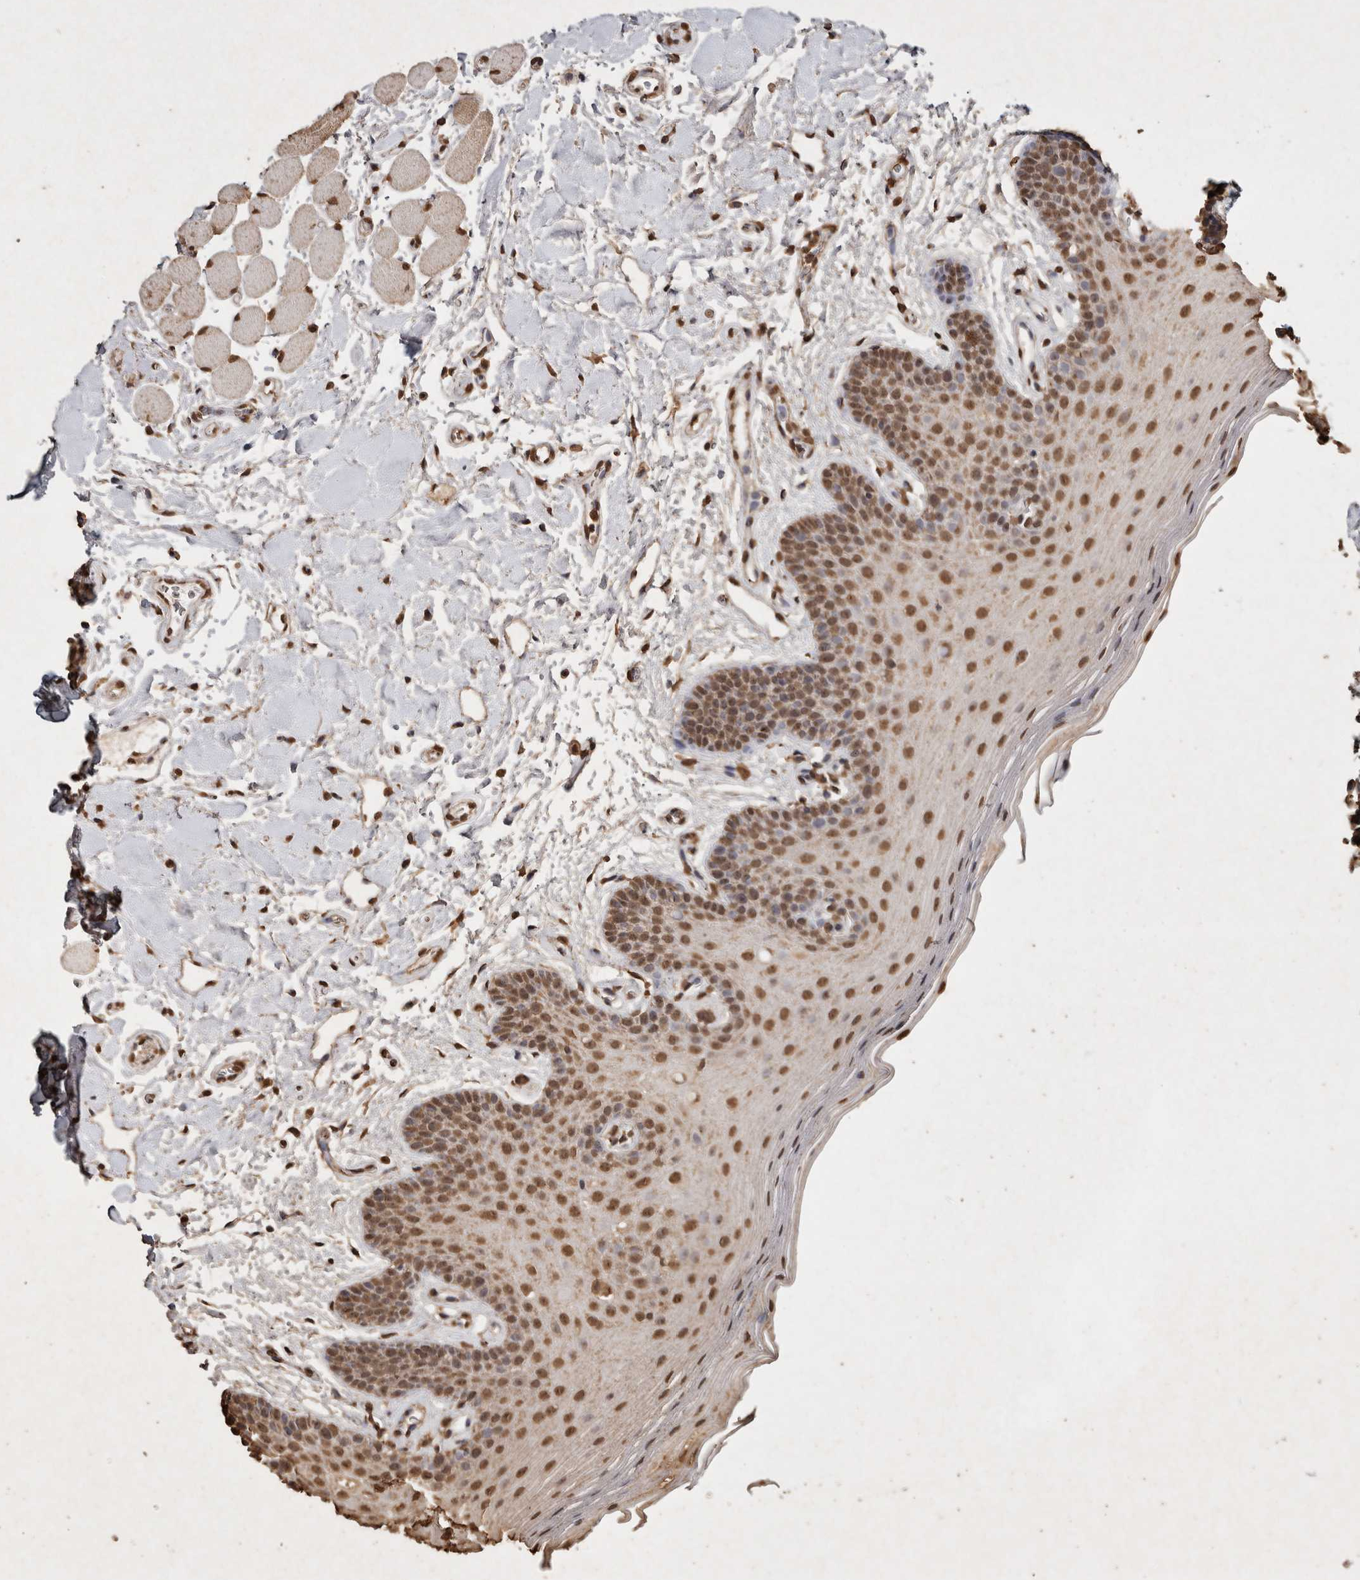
{"staining": {"intensity": "strong", "quantity": ">75%", "location": "nuclear"}, "tissue": "oral mucosa", "cell_type": "Squamous epithelial cells", "image_type": "normal", "snomed": [{"axis": "morphology", "description": "Normal tissue, NOS"}, {"axis": "topography", "description": "Oral tissue"}], "caption": "Squamous epithelial cells exhibit high levels of strong nuclear expression in about >75% of cells in normal human oral mucosa.", "gene": "FSTL3", "patient": {"sex": "male", "age": 62}}